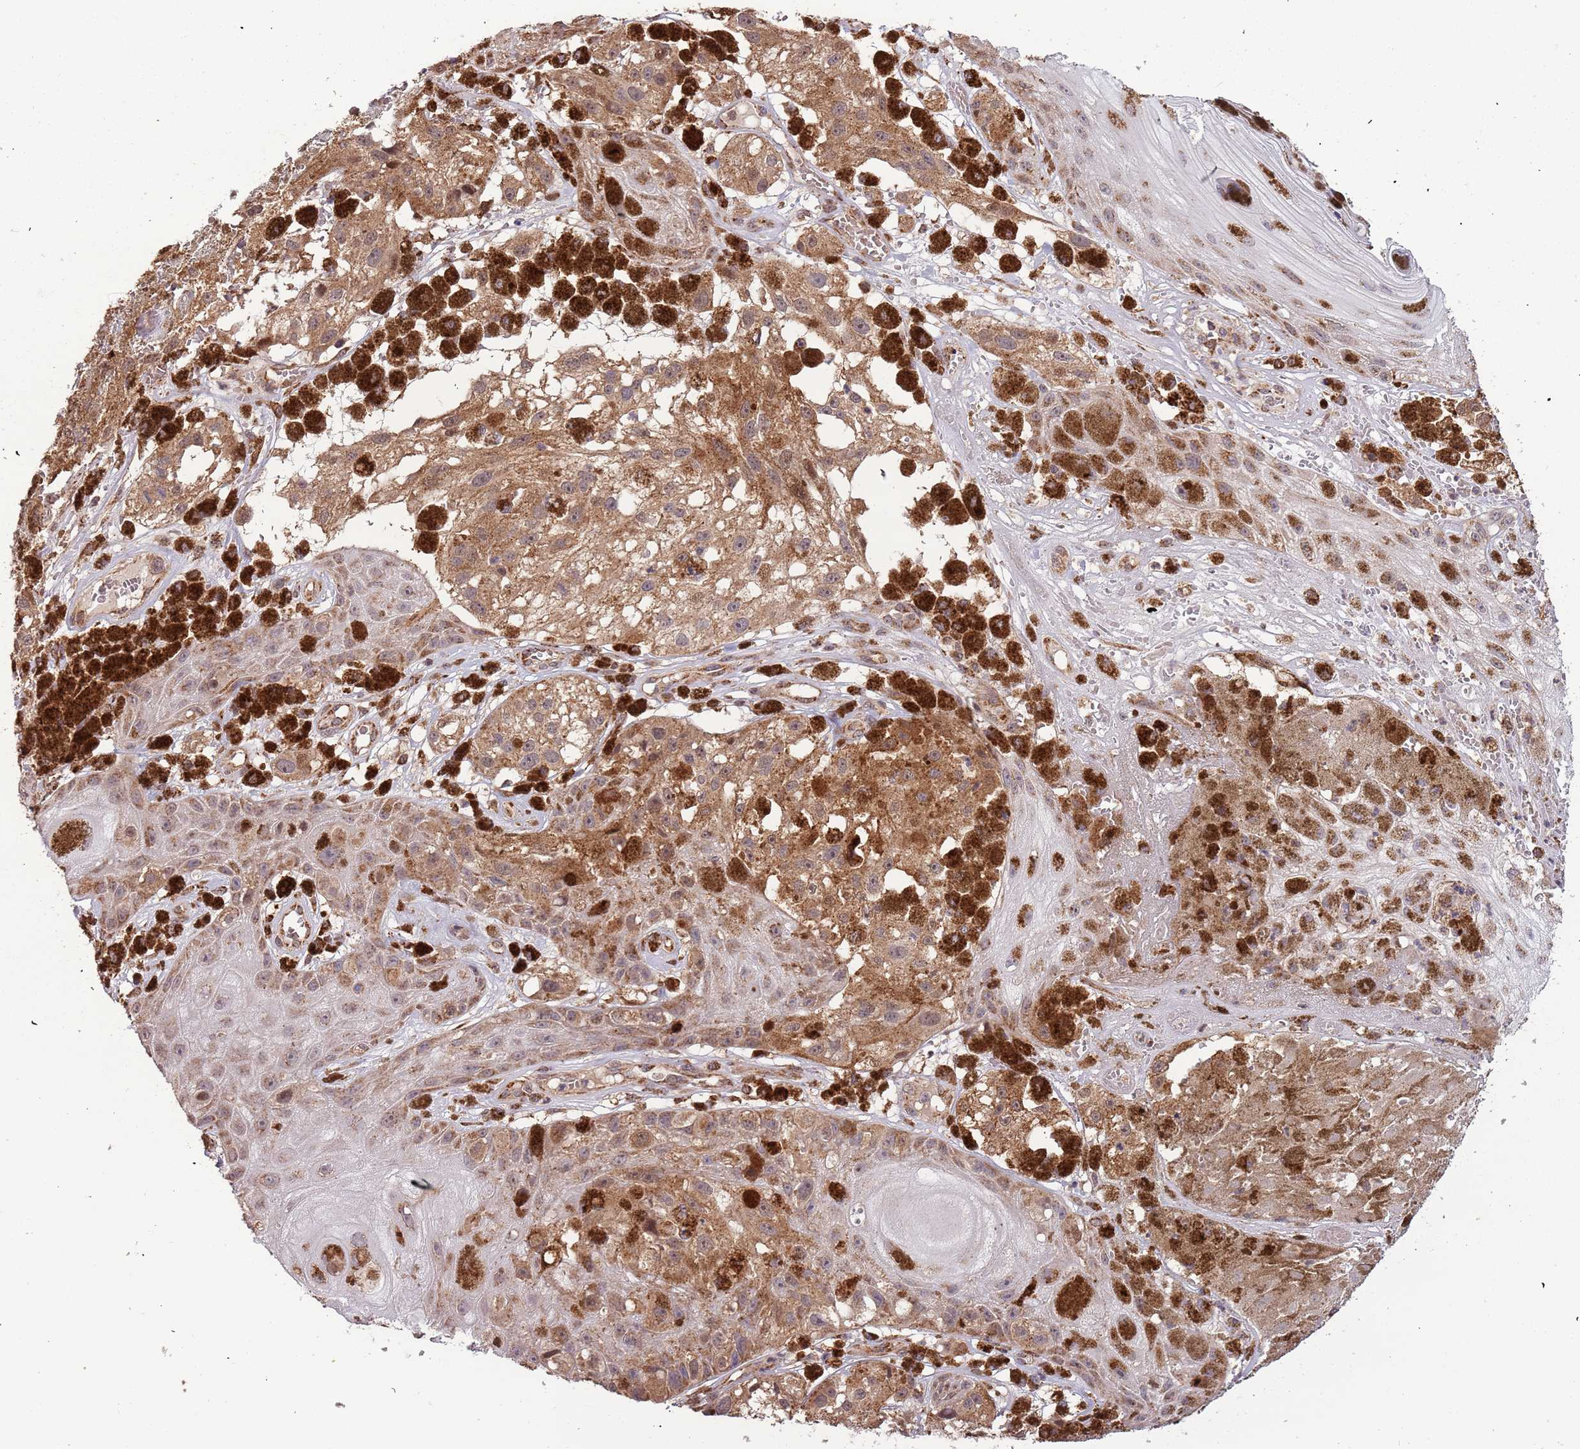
{"staining": {"intensity": "moderate", "quantity": ">75%", "location": "cytoplasmic/membranous"}, "tissue": "melanoma", "cell_type": "Tumor cells", "image_type": "cancer", "snomed": [{"axis": "morphology", "description": "Malignant melanoma, NOS"}, {"axis": "topography", "description": "Skin"}], "caption": "Malignant melanoma was stained to show a protein in brown. There is medium levels of moderate cytoplasmic/membranous staining in about >75% of tumor cells. (DAB IHC, brown staining for protein, blue staining for nuclei).", "gene": "IL17RD", "patient": {"sex": "male", "age": 88}}